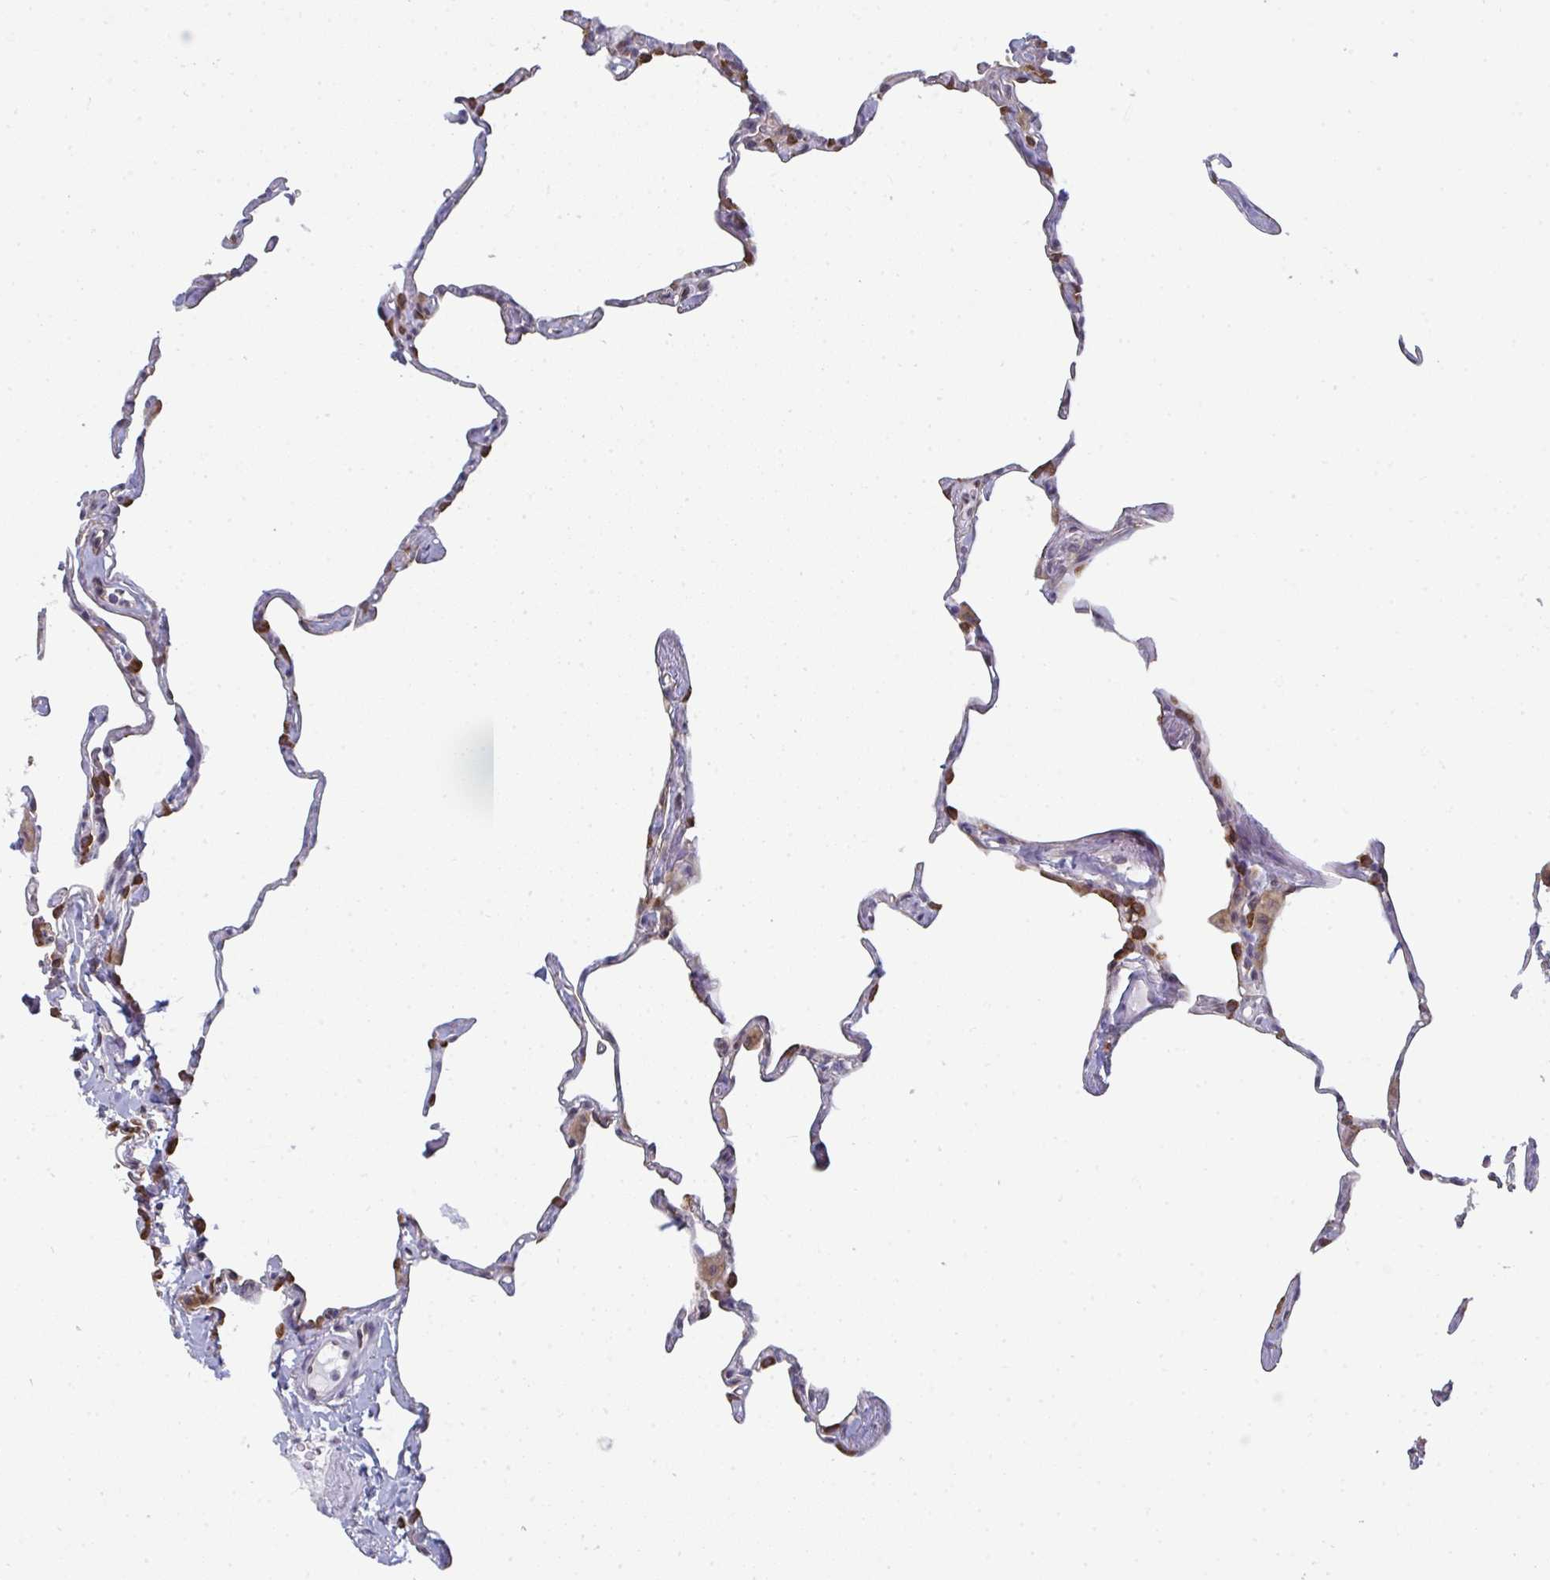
{"staining": {"intensity": "moderate", "quantity": "<25%", "location": "cytoplasmic/membranous"}, "tissue": "lung", "cell_type": "Alveolar cells", "image_type": "normal", "snomed": [{"axis": "morphology", "description": "Normal tissue, NOS"}, {"axis": "topography", "description": "Lung"}], "caption": "Lung stained with DAB immunohistochemistry shows low levels of moderate cytoplasmic/membranous expression in approximately <25% of alveolar cells. The staining was performed using DAB to visualize the protein expression in brown, while the nuclei were stained in blue with hematoxylin (Magnification: 20x).", "gene": "LYSMD4", "patient": {"sex": "male", "age": 65}}